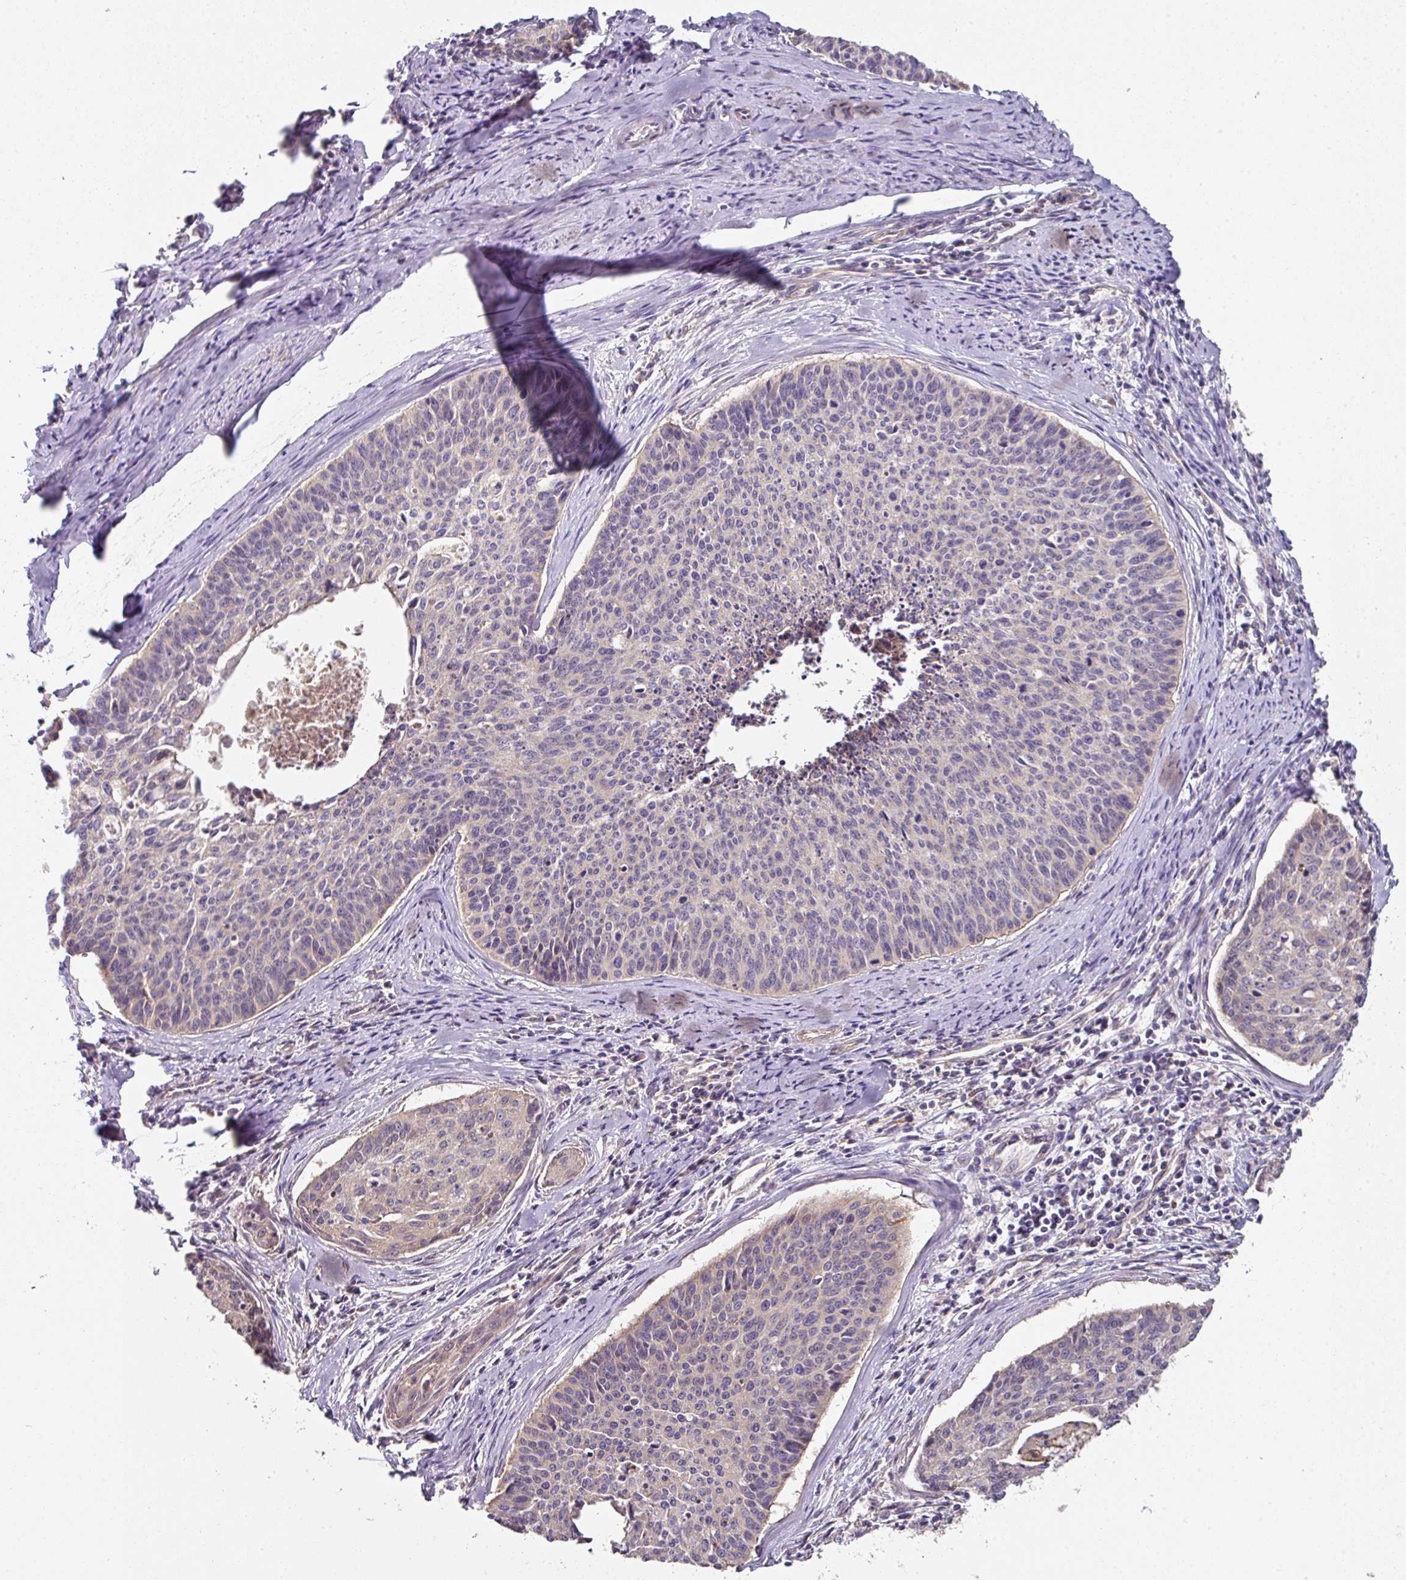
{"staining": {"intensity": "negative", "quantity": "none", "location": "none"}, "tissue": "cervical cancer", "cell_type": "Tumor cells", "image_type": "cancer", "snomed": [{"axis": "morphology", "description": "Squamous cell carcinoma, NOS"}, {"axis": "topography", "description": "Cervix"}], "caption": "Immunohistochemistry (IHC) photomicrograph of human cervical cancer (squamous cell carcinoma) stained for a protein (brown), which displays no staining in tumor cells.", "gene": "C4orf48", "patient": {"sex": "female", "age": 55}}